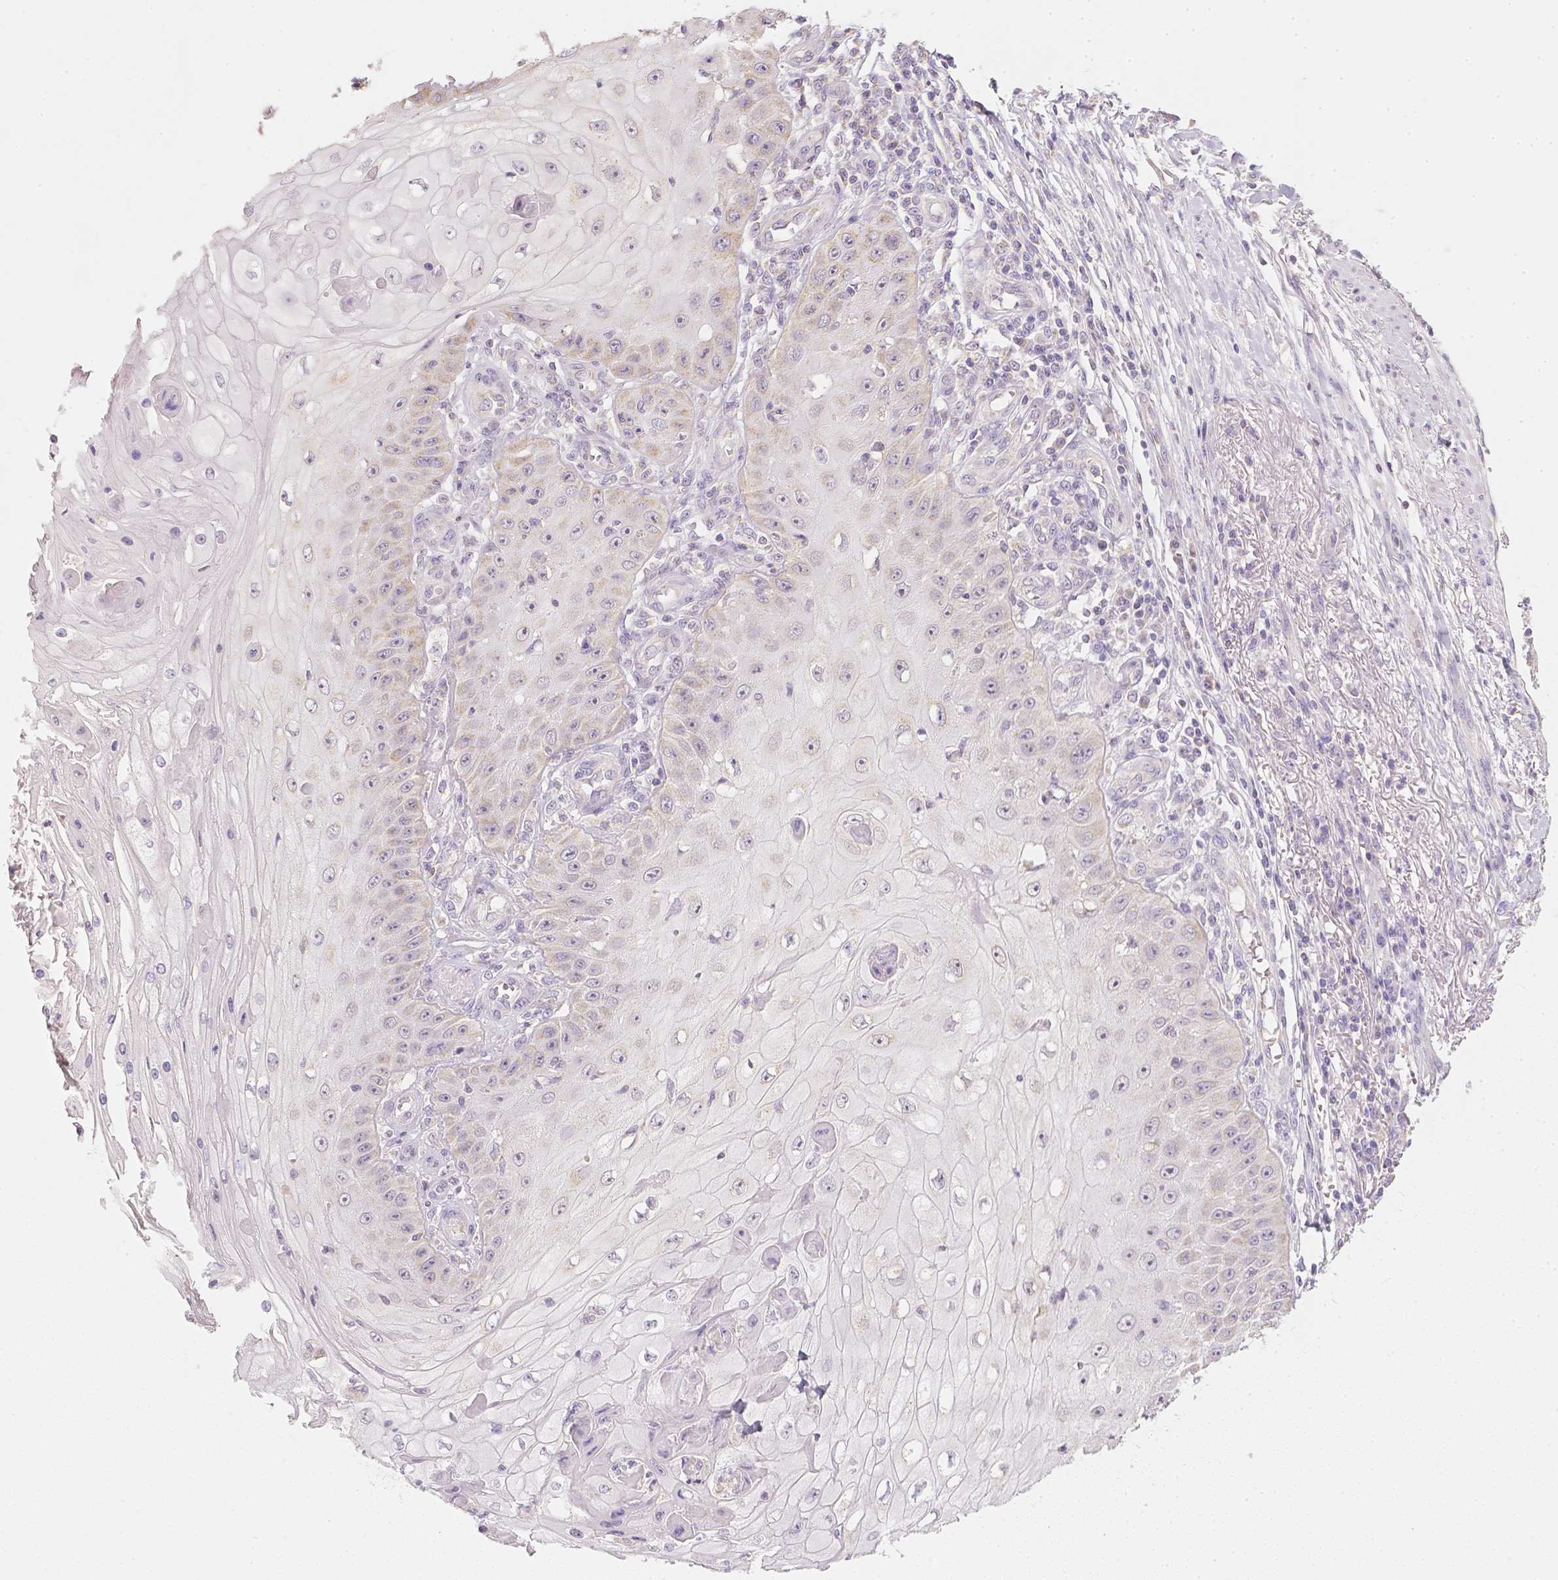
{"staining": {"intensity": "moderate", "quantity": "<25%", "location": "cytoplasmic/membranous,nuclear"}, "tissue": "skin cancer", "cell_type": "Tumor cells", "image_type": "cancer", "snomed": [{"axis": "morphology", "description": "Squamous cell carcinoma, NOS"}, {"axis": "topography", "description": "Skin"}], "caption": "Immunohistochemical staining of human skin squamous cell carcinoma exhibits low levels of moderate cytoplasmic/membranous and nuclear expression in approximately <25% of tumor cells.", "gene": "NVL", "patient": {"sex": "male", "age": 70}}